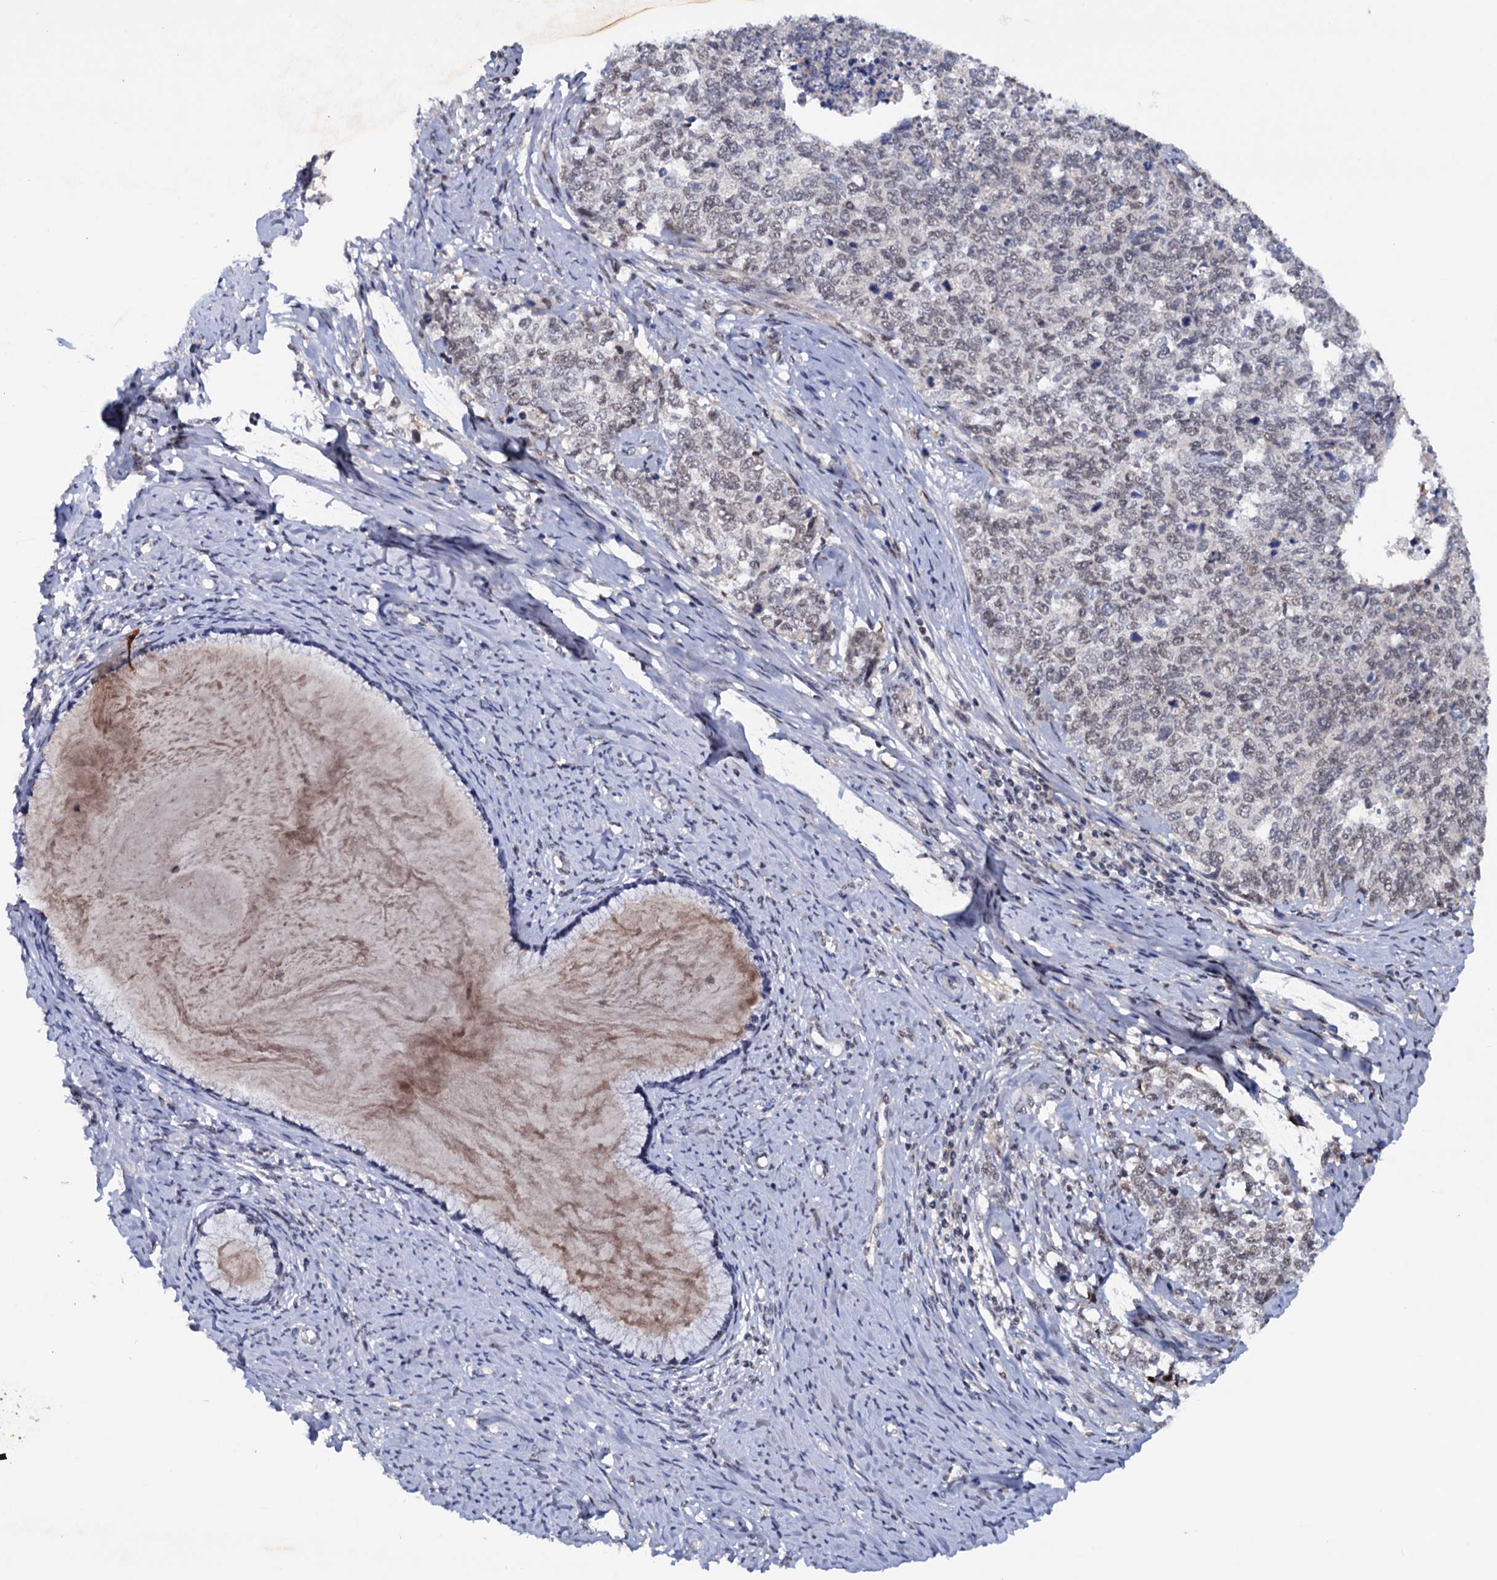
{"staining": {"intensity": "negative", "quantity": "none", "location": "none"}, "tissue": "cervical cancer", "cell_type": "Tumor cells", "image_type": "cancer", "snomed": [{"axis": "morphology", "description": "Squamous cell carcinoma, NOS"}, {"axis": "topography", "description": "Cervix"}], "caption": "Tumor cells show no significant expression in cervical cancer (squamous cell carcinoma).", "gene": "TBC1D12", "patient": {"sex": "female", "age": 63}}